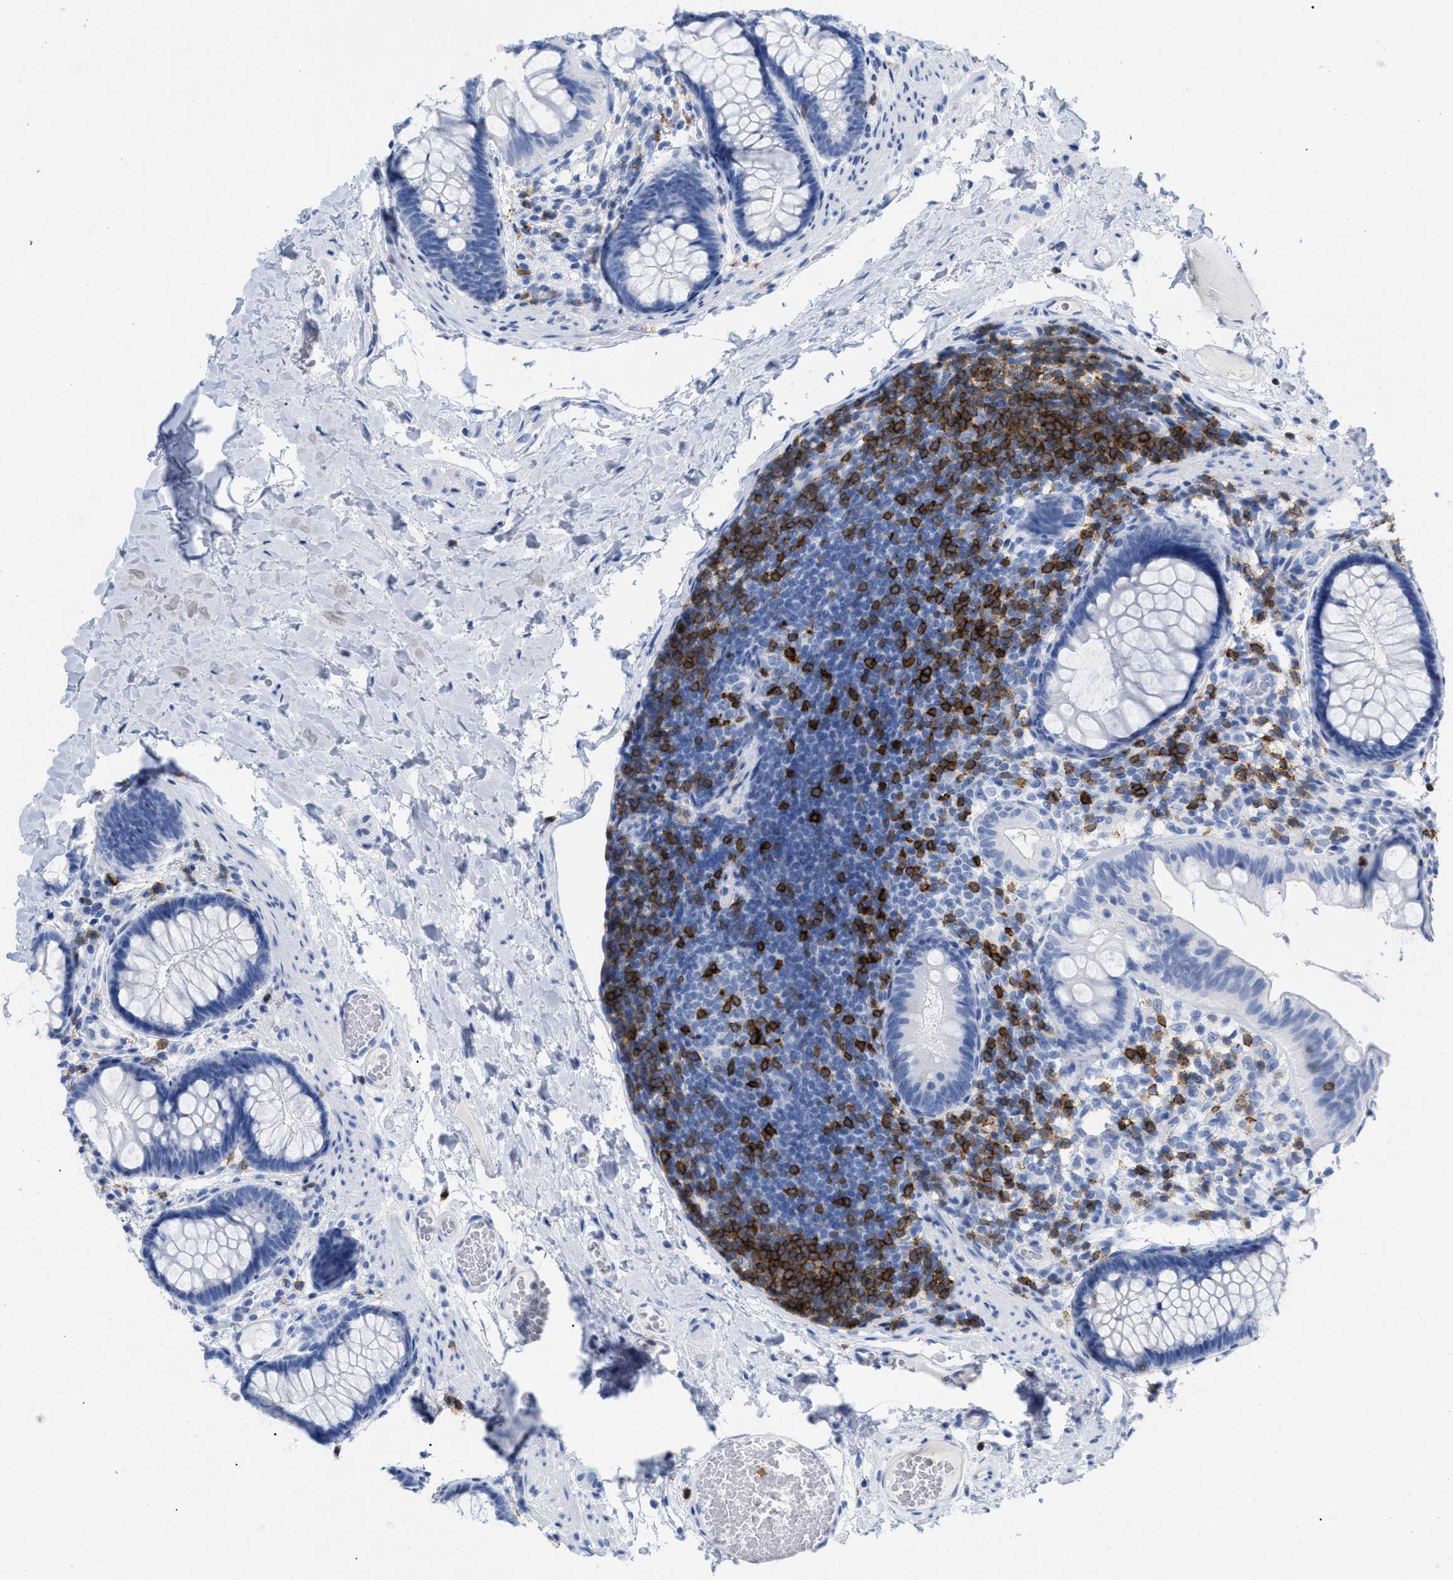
{"staining": {"intensity": "negative", "quantity": "none", "location": "none"}, "tissue": "colon", "cell_type": "Endothelial cells", "image_type": "normal", "snomed": [{"axis": "morphology", "description": "Normal tissue, NOS"}, {"axis": "topography", "description": "Colon"}], "caption": "Endothelial cells show no significant protein staining in normal colon.", "gene": "CD5", "patient": {"sex": "female", "age": 56}}